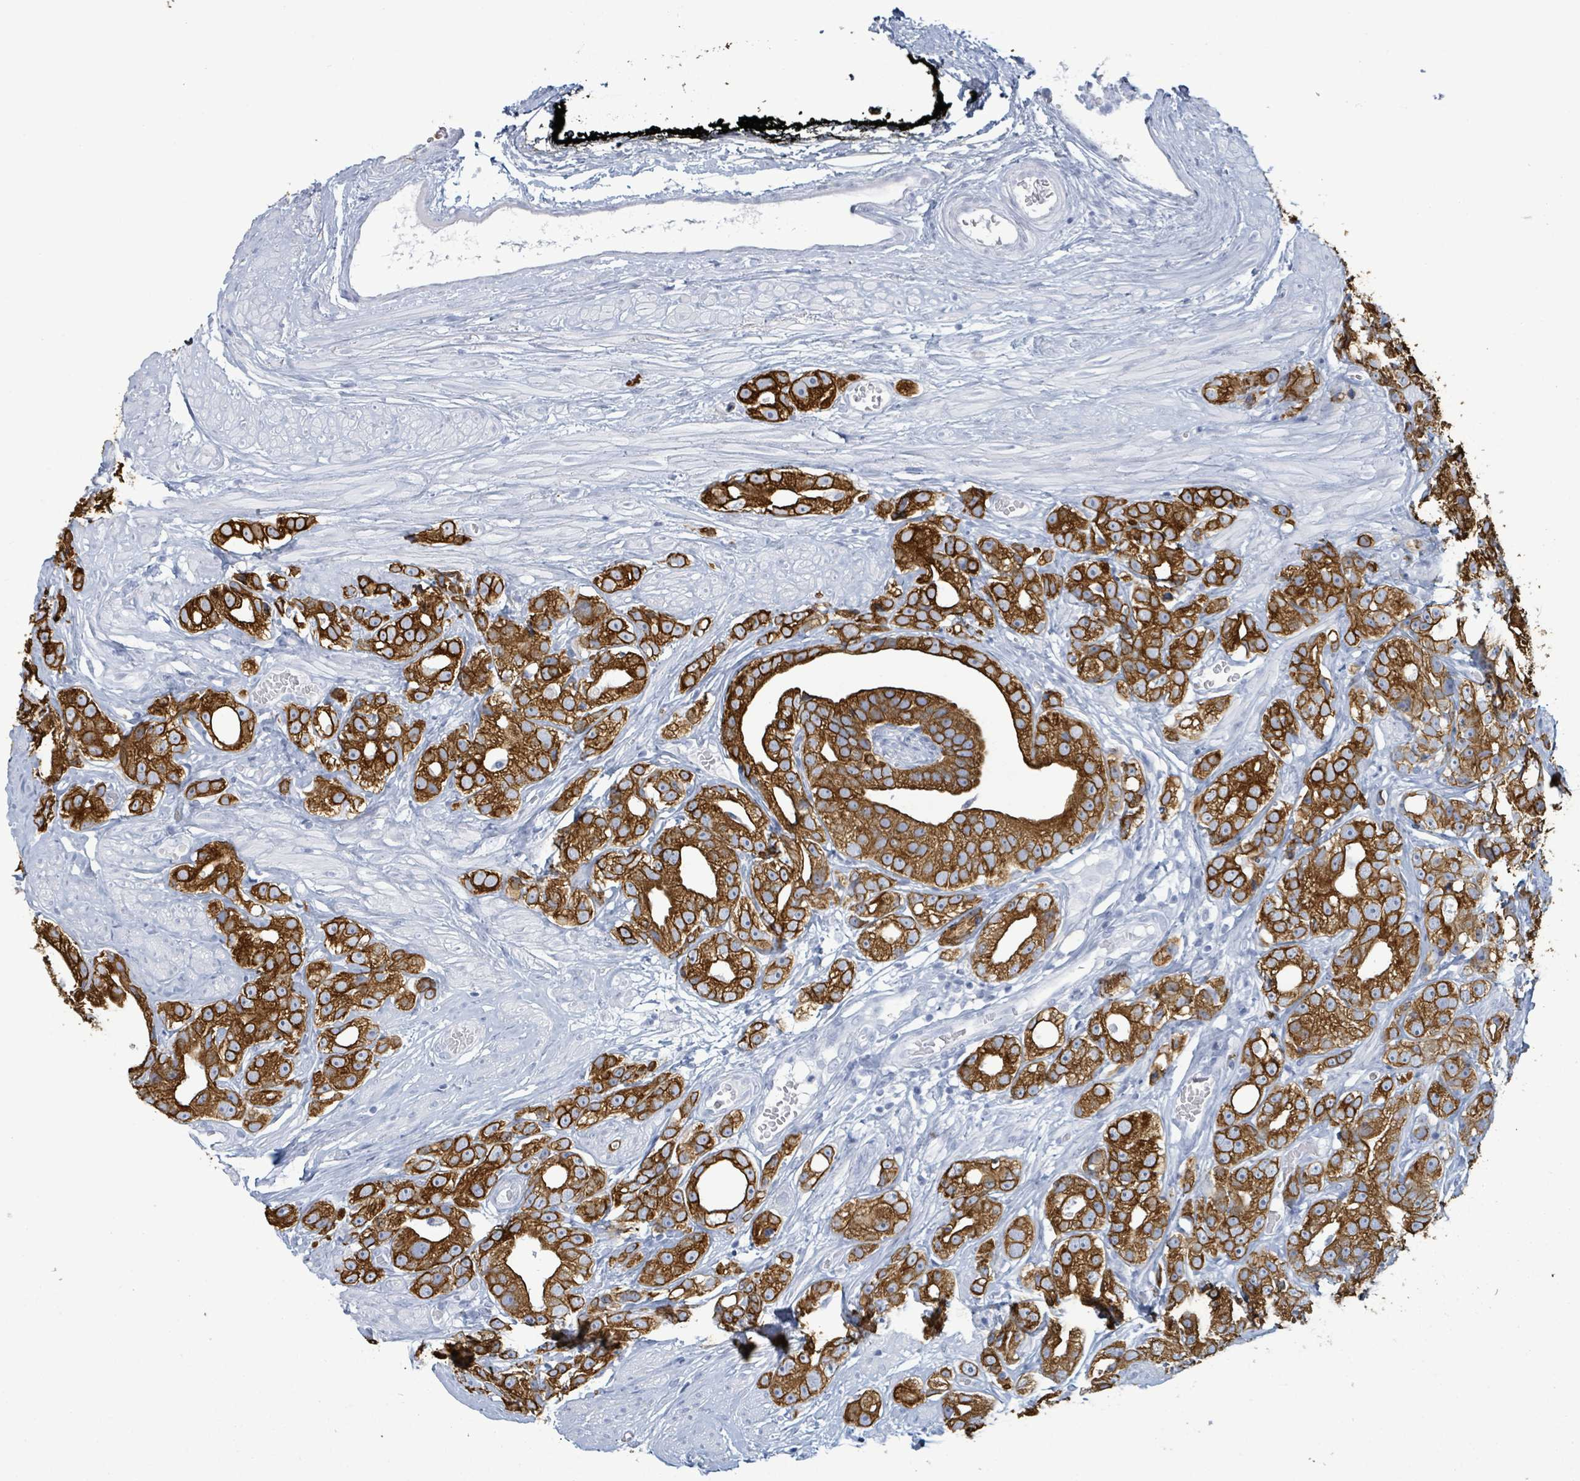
{"staining": {"intensity": "strong", "quantity": ">75%", "location": "cytoplasmic/membranous"}, "tissue": "prostate cancer", "cell_type": "Tumor cells", "image_type": "cancer", "snomed": [{"axis": "morphology", "description": "Adenocarcinoma, High grade"}, {"axis": "topography", "description": "Prostate"}], "caption": "A high amount of strong cytoplasmic/membranous positivity is appreciated in approximately >75% of tumor cells in prostate cancer (high-grade adenocarcinoma) tissue.", "gene": "KRT8", "patient": {"sex": "male", "age": 71}}